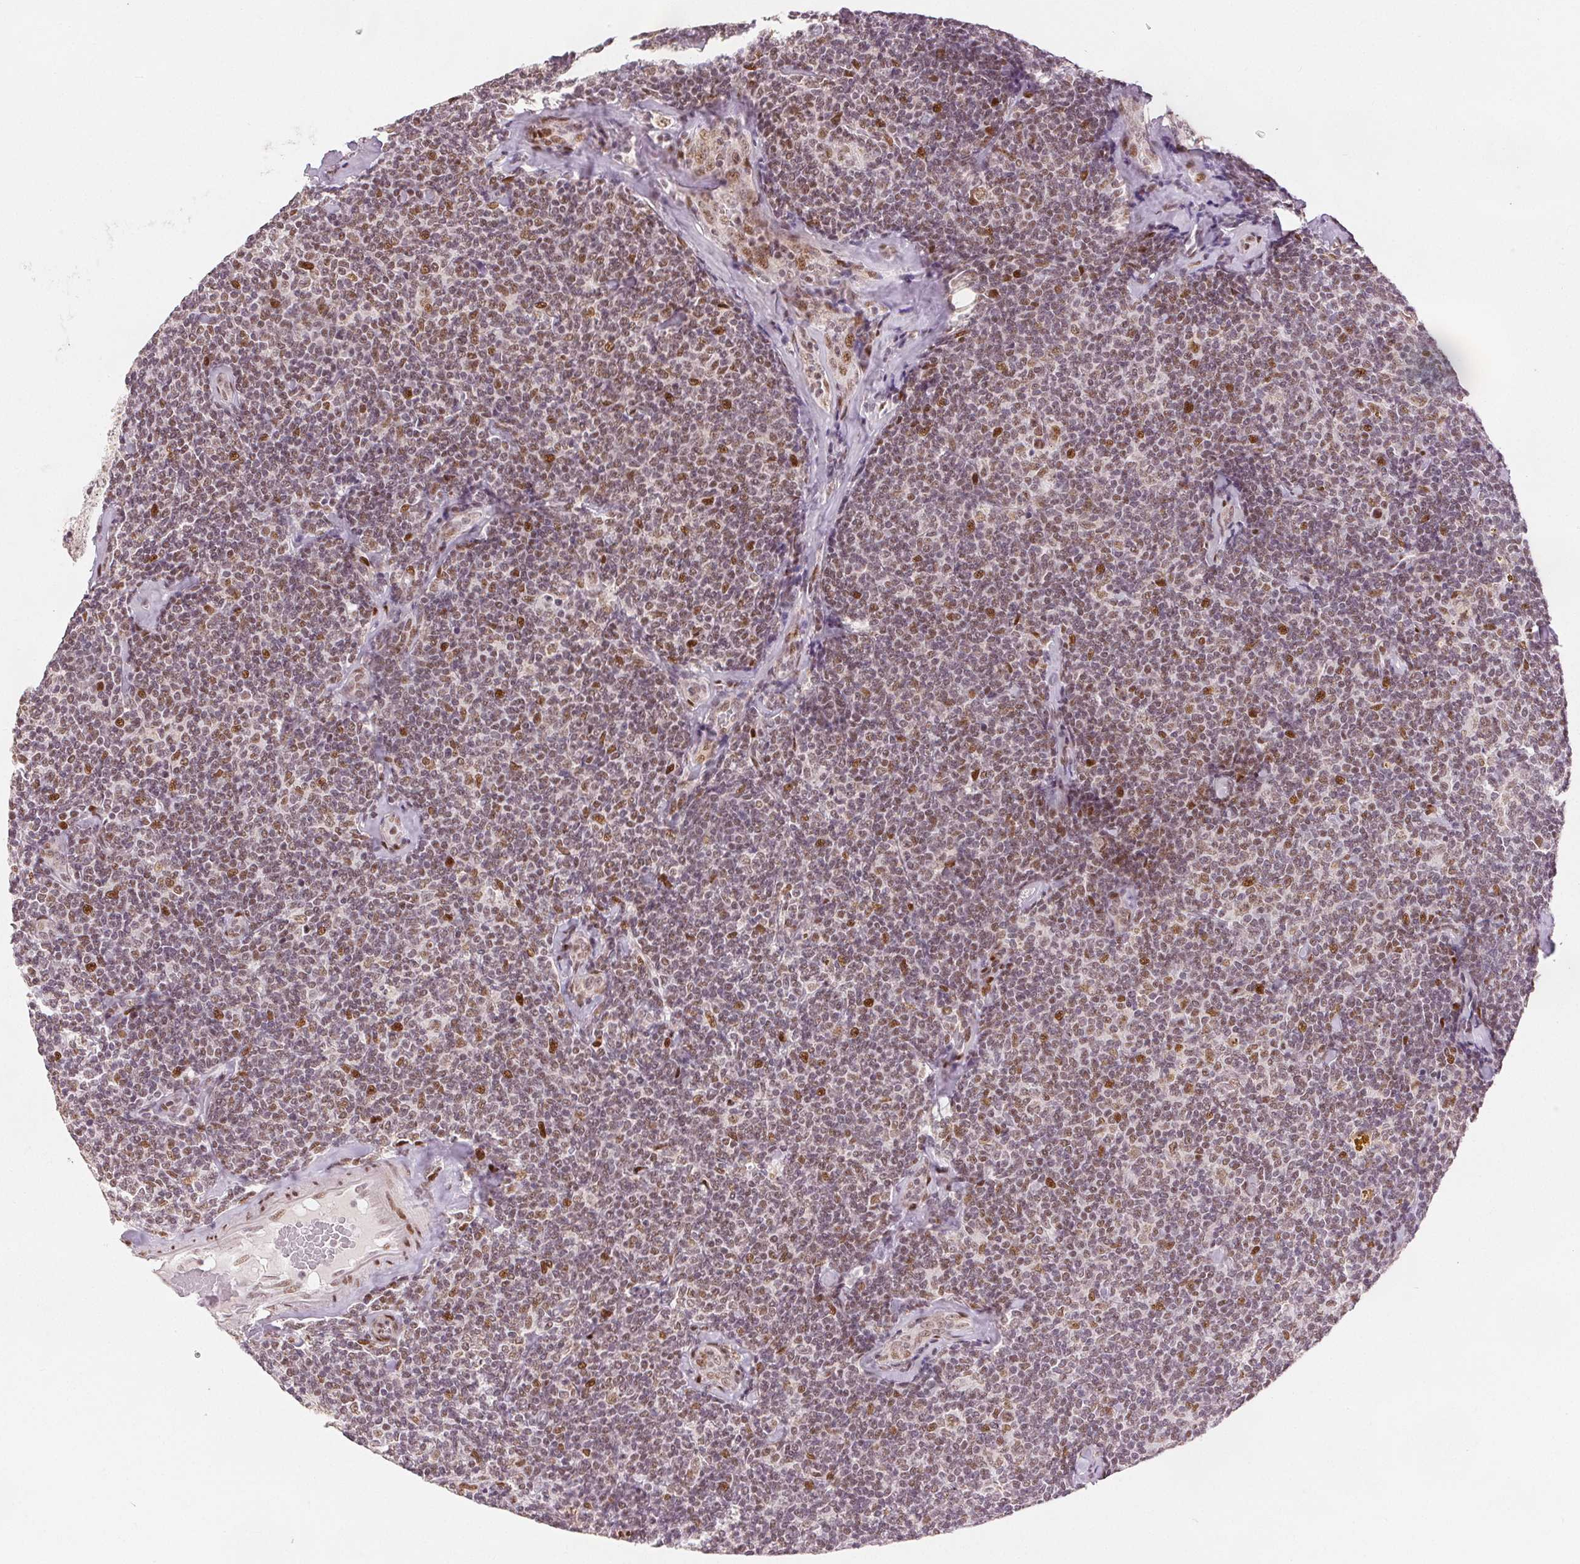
{"staining": {"intensity": "moderate", "quantity": ">75%", "location": "nuclear"}, "tissue": "lymphoma", "cell_type": "Tumor cells", "image_type": "cancer", "snomed": [{"axis": "morphology", "description": "Malignant lymphoma, non-Hodgkin's type, Low grade"}, {"axis": "topography", "description": "Lymph node"}], "caption": "Lymphoma tissue demonstrates moderate nuclear staining in approximately >75% of tumor cells", "gene": "ZNF703", "patient": {"sex": "female", "age": 56}}